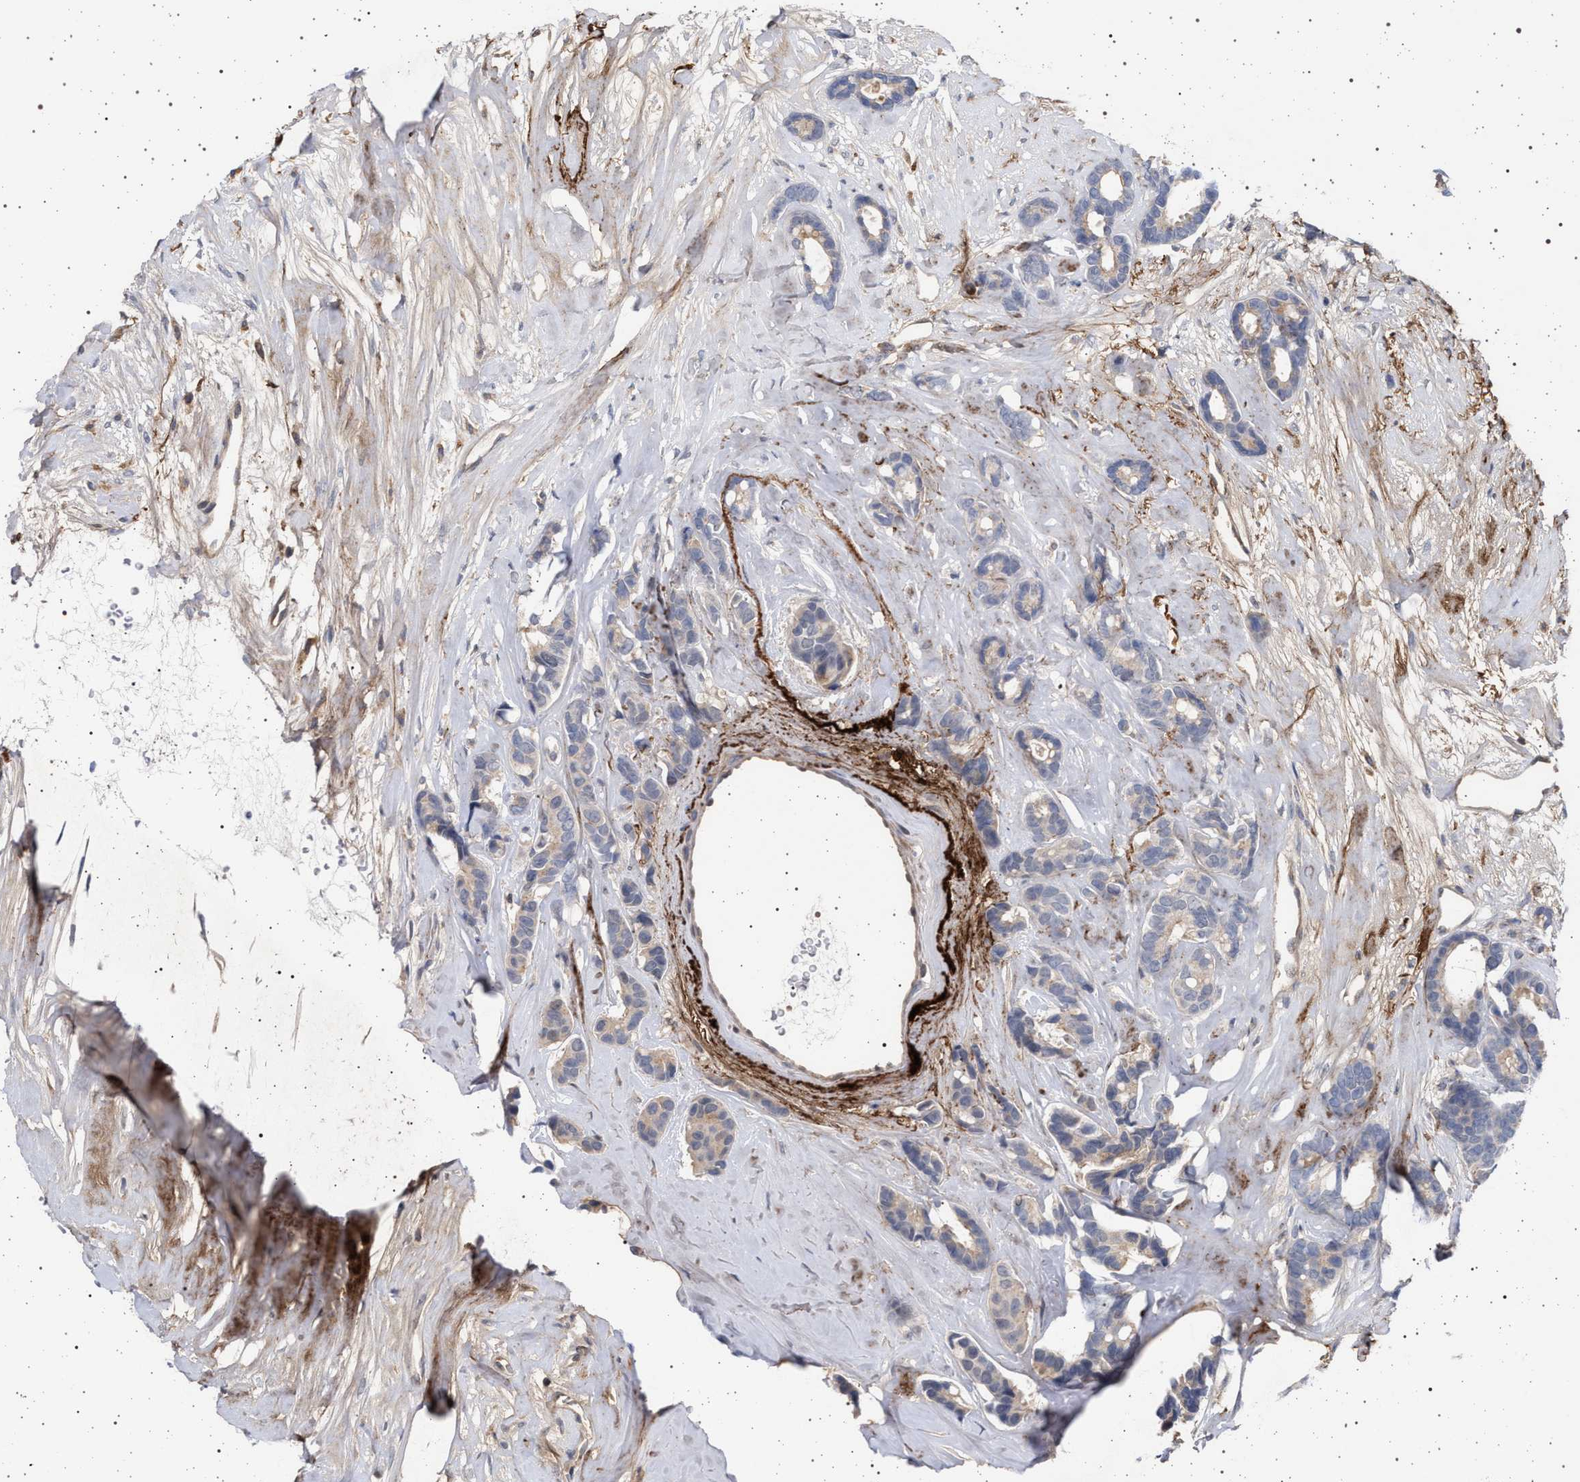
{"staining": {"intensity": "weak", "quantity": "<25%", "location": "cytoplasmic/membranous"}, "tissue": "breast cancer", "cell_type": "Tumor cells", "image_type": "cancer", "snomed": [{"axis": "morphology", "description": "Duct carcinoma"}, {"axis": "topography", "description": "Breast"}], "caption": "A histopathology image of human breast cancer is negative for staining in tumor cells.", "gene": "RBM48", "patient": {"sex": "female", "age": 87}}